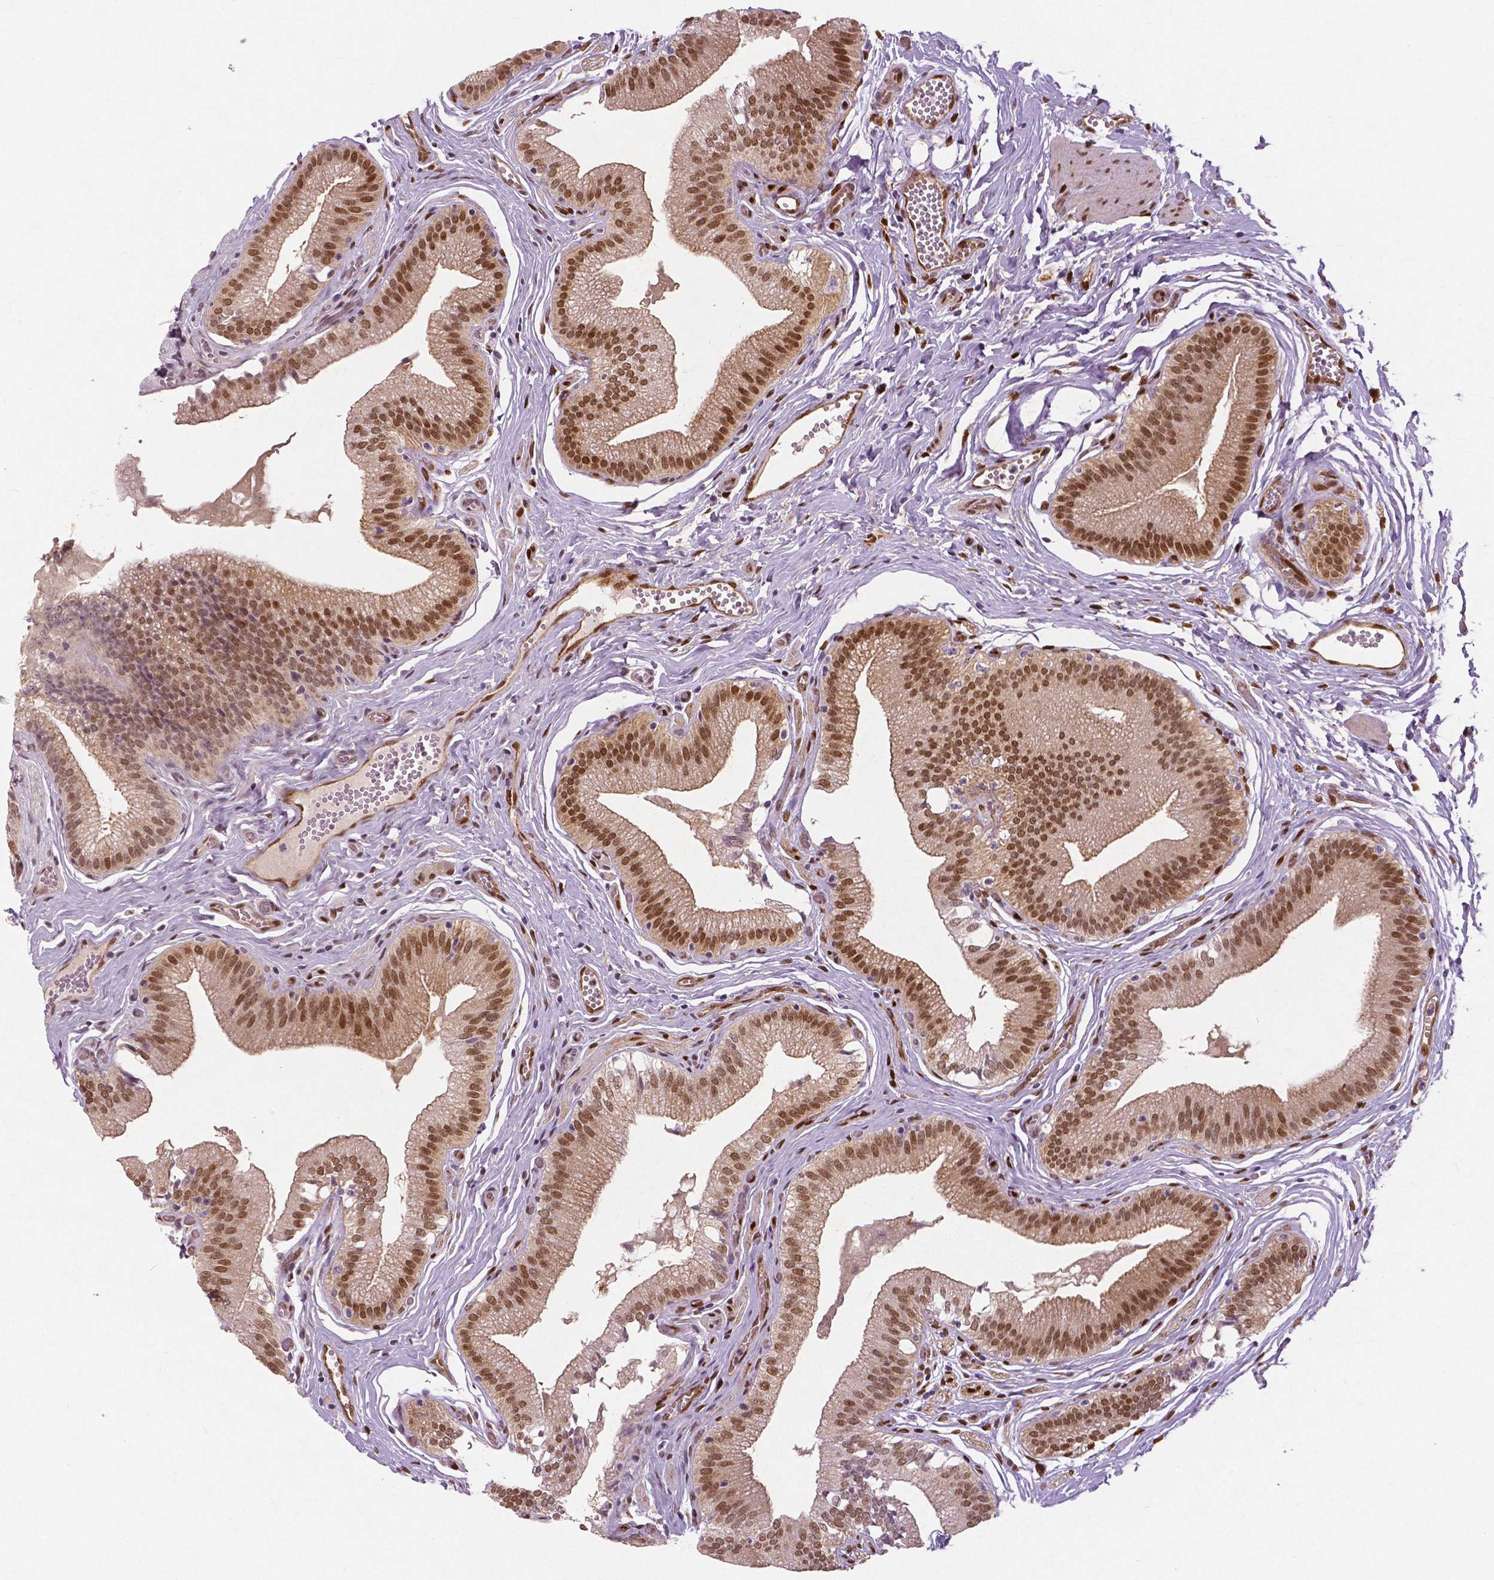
{"staining": {"intensity": "moderate", "quantity": ">75%", "location": "cytoplasmic/membranous,nuclear"}, "tissue": "gallbladder", "cell_type": "Glandular cells", "image_type": "normal", "snomed": [{"axis": "morphology", "description": "Normal tissue, NOS"}, {"axis": "topography", "description": "Gallbladder"}, {"axis": "topography", "description": "Peripheral nerve tissue"}], "caption": "Protein positivity by IHC shows moderate cytoplasmic/membranous,nuclear positivity in about >75% of glandular cells in normal gallbladder. (DAB = brown stain, brightfield microscopy at high magnification).", "gene": "WWTR1", "patient": {"sex": "male", "age": 17}}